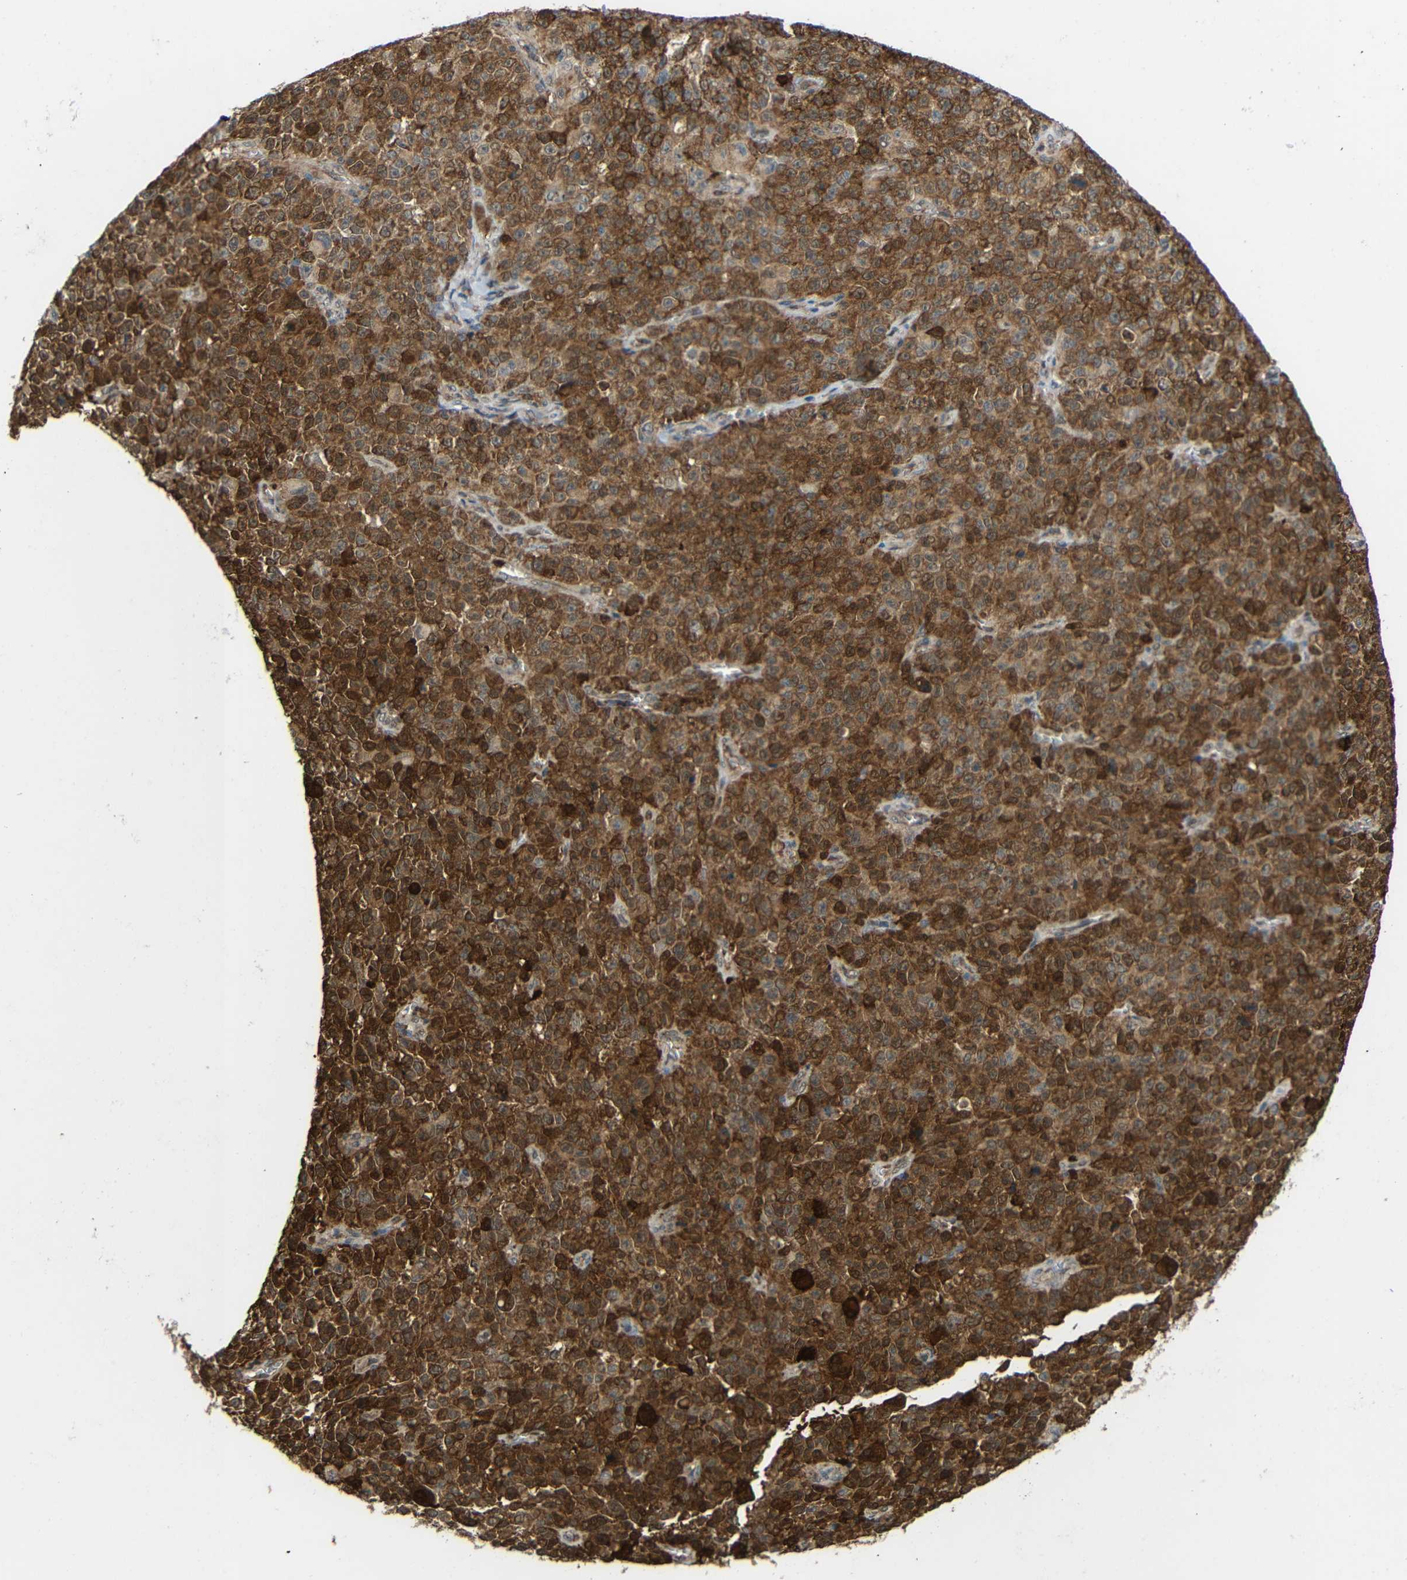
{"staining": {"intensity": "moderate", "quantity": ">75%", "location": "cytoplasmic/membranous"}, "tissue": "melanoma", "cell_type": "Tumor cells", "image_type": "cancer", "snomed": [{"axis": "morphology", "description": "Malignant melanoma, NOS"}, {"axis": "topography", "description": "Skin"}], "caption": "Protein expression analysis of human malignant melanoma reveals moderate cytoplasmic/membranous expression in about >75% of tumor cells. The protein is shown in brown color, while the nuclei are stained blue.", "gene": "C1GALT1", "patient": {"sex": "female", "age": 82}}